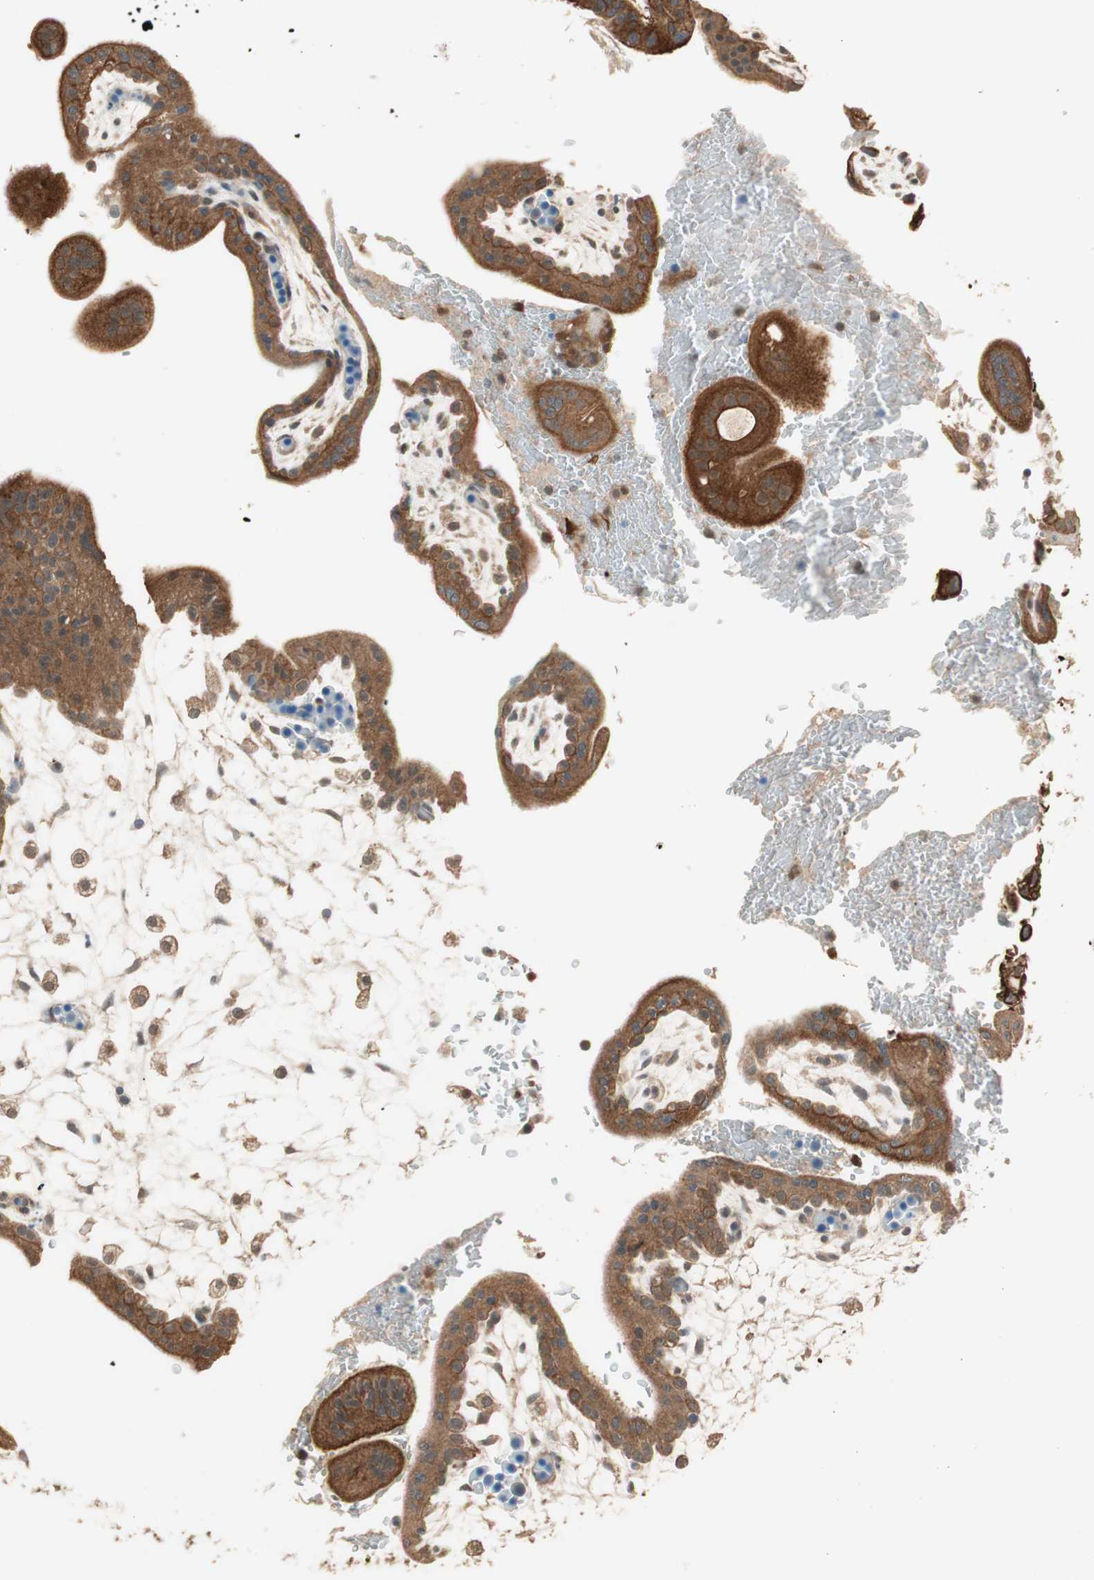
{"staining": {"intensity": "strong", "quantity": ">75%", "location": "cytoplasmic/membranous"}, "tissue": "placenta", "cell_type": "Trophoblastic cells", "image_type": "normal", "snomed": [{"axis": "morphology", "description": "Normal tissue, NOS"}, {"axis": "topography", "description": "Placenta"}], "caption": "Protein expression analysis of benign placenta displays strong cytoplasmic/membranous expression in about >75% of trophoblastic cells.", "gene": "TRIM21", "patient": {"sex": "female", "age": 35}}